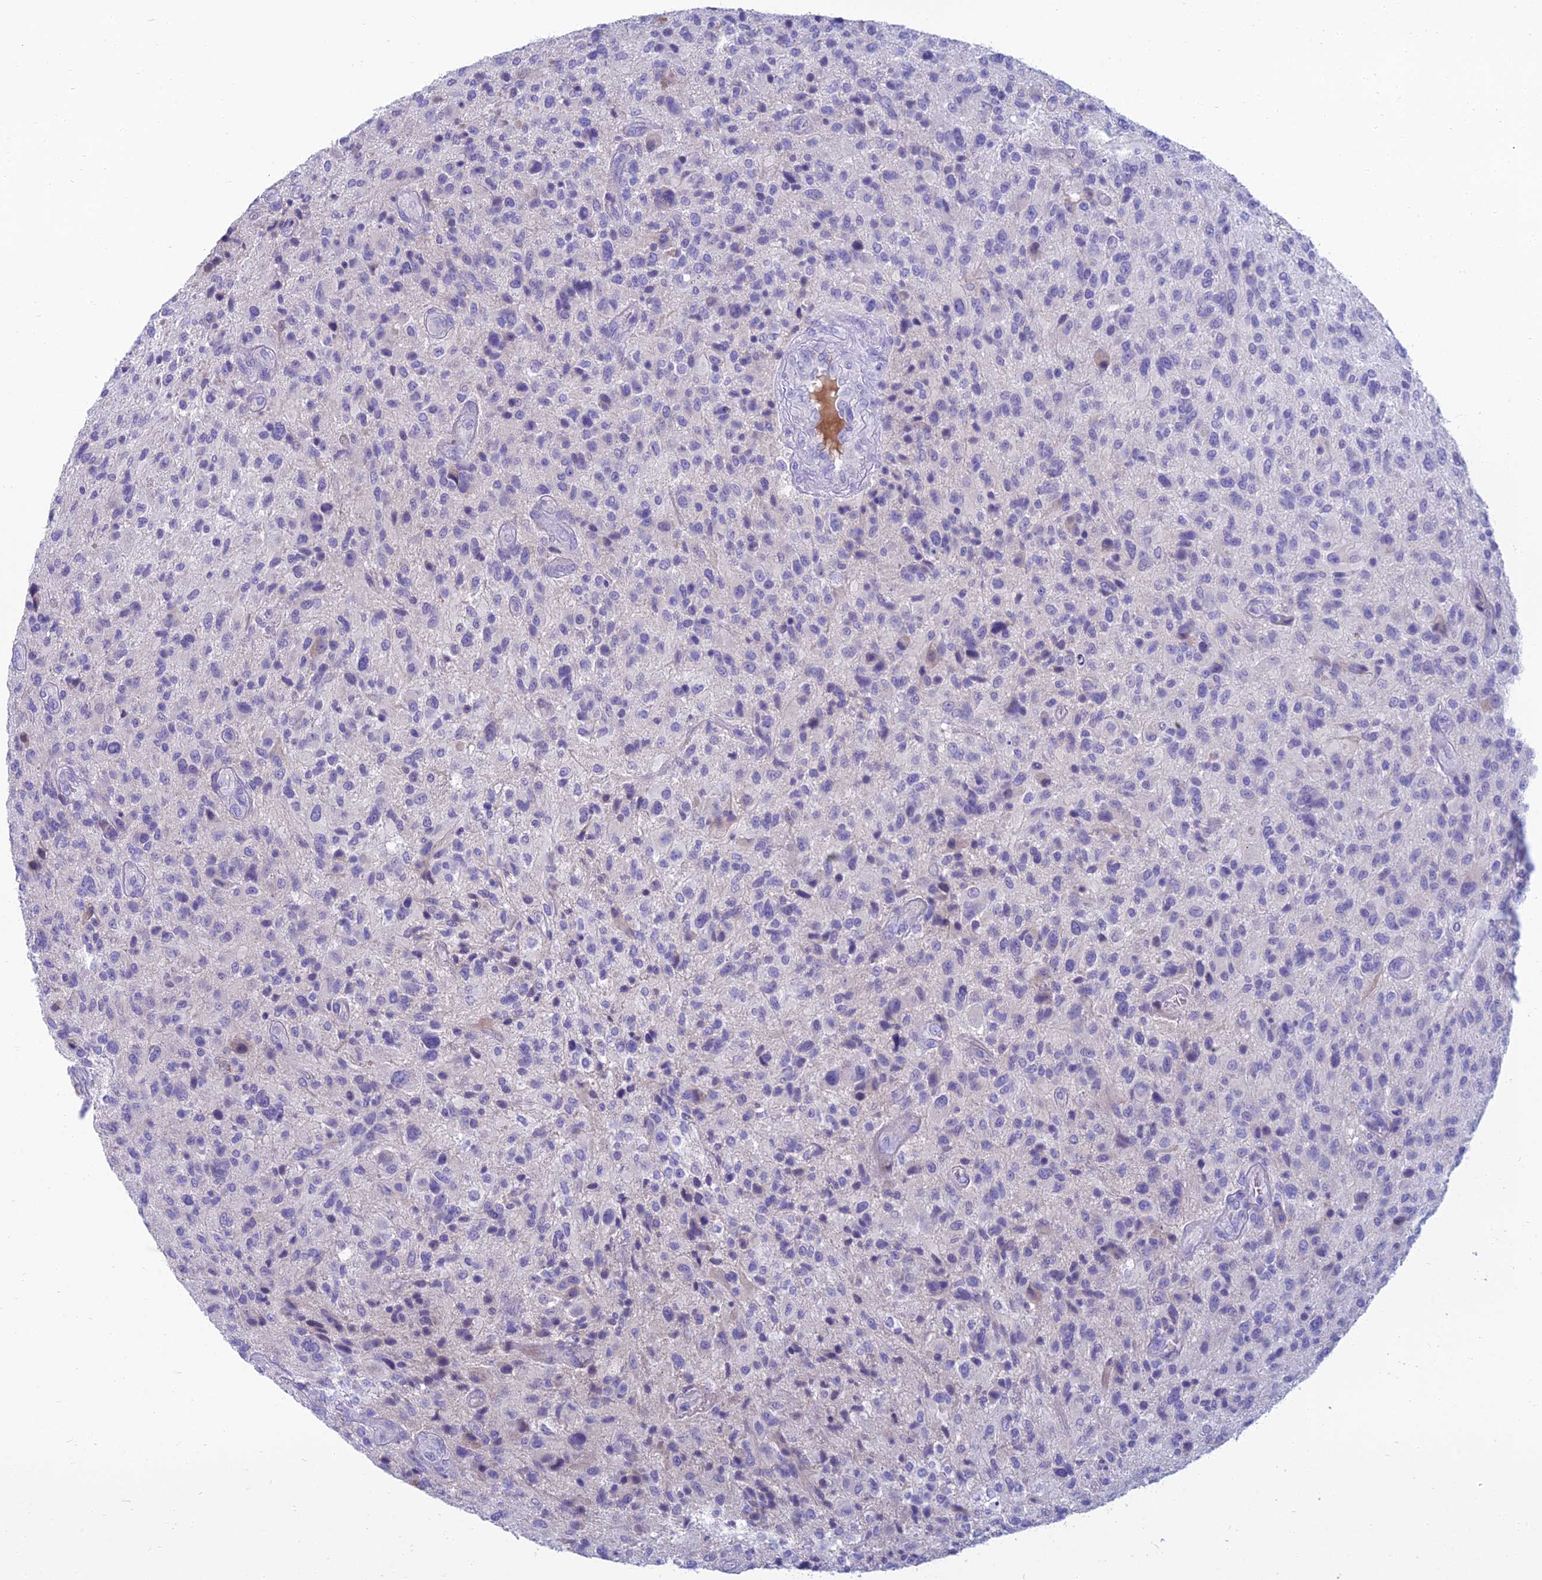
{"staining": {"intensity": "negative", "quantity": "none", "location": "none"}, "tissue": "glioma", "cell_type": "Tumor cells", "image_type": "cancer", "snomed": [{"axis": "morphology", "description": "Glioma, malignant, High grade"}, {"axis": "topography", "description": "Brain"}], "caption": "Image shows no significant protein staining in tumor cells of glioma. (Immunohistochemistry, brightfield microscopy, high magnification).", "gene": "SPTLC3", "patient": {"sex": "male", "age": 47}}